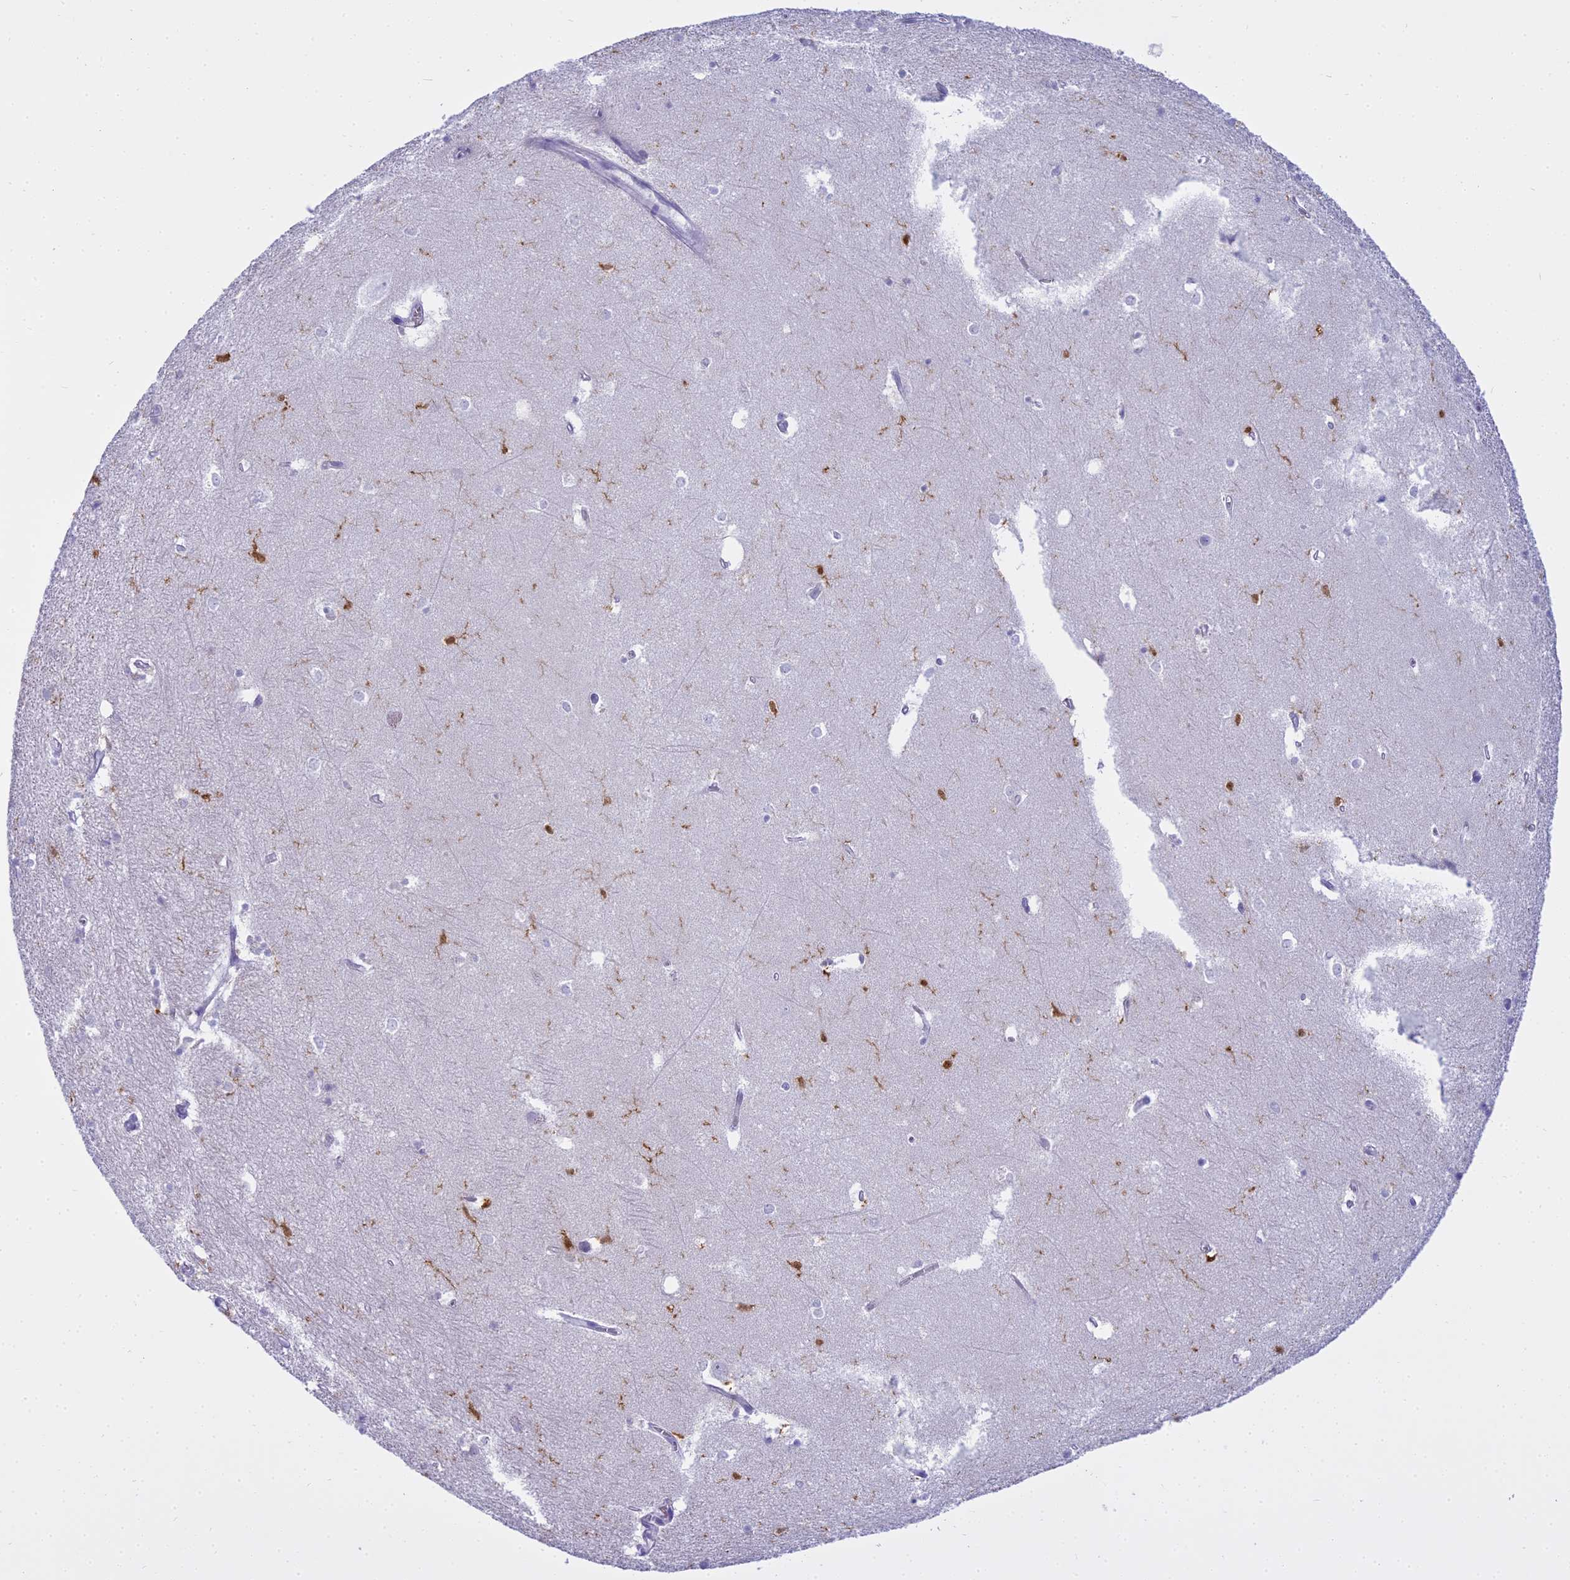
{"staining": {"intensity": "moderate", "quantity": "<25%", "location": "cytoplasmic/membranous"}, "tissue": "hippocampus", "cell_type": "Glial cells", "image_type": "normal", "snomed": [{"axis": "morphology", "description": "Normal tissue, NOS"}, {"axis": "topography", "description": "Hippocampus"}], "caption": "Protein expression by IHC reveals moderate cytoplasmic/membranous staining in about <25% of glial cells in normal hippocampus.", "gene": "BLNK", "patient": {"sex": "female", "age": 64}}